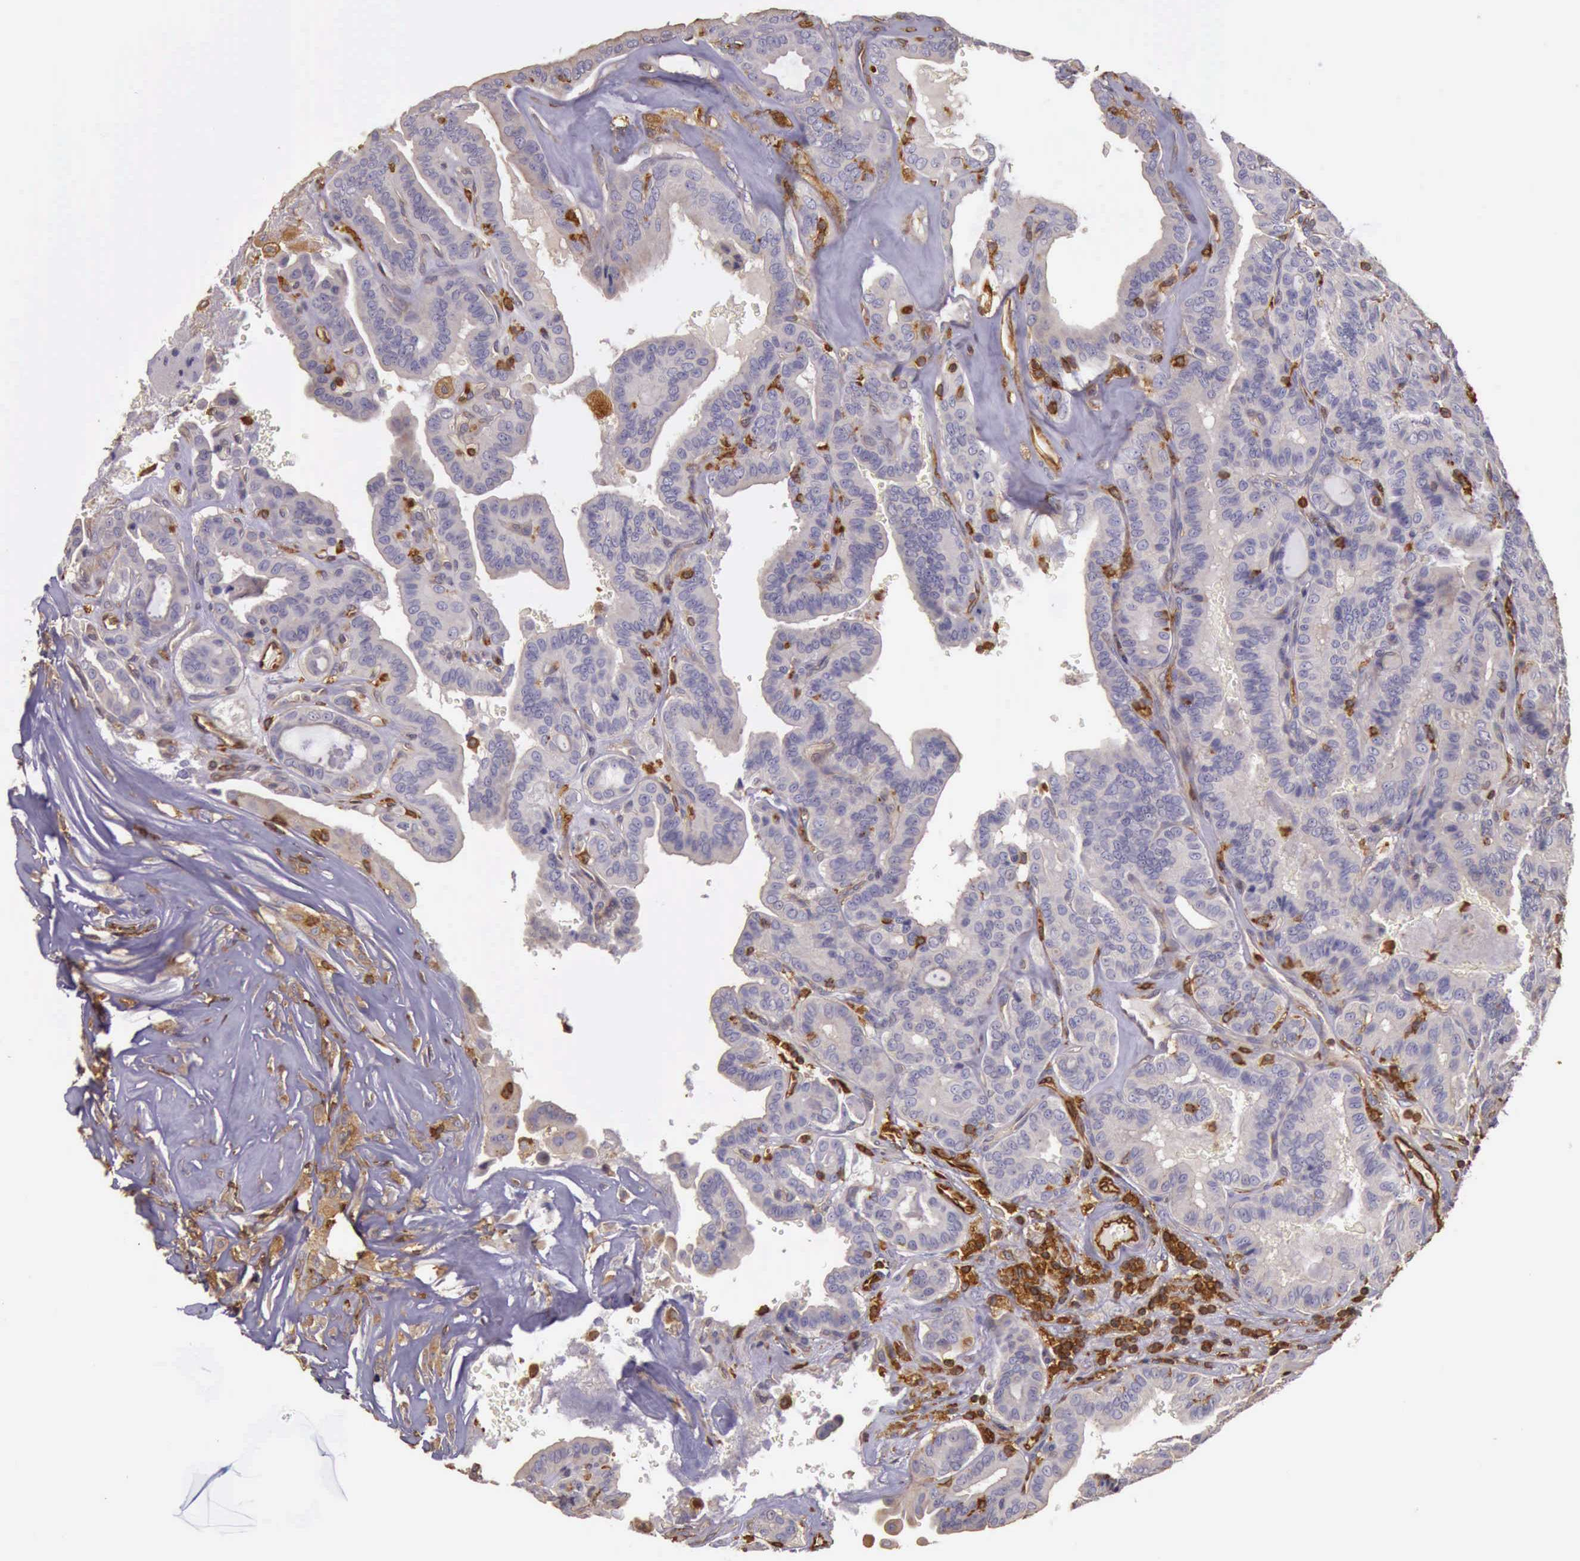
{"staining": {"intensity": "negative", "quantity": "none", "location": "none"}, "tissue": "thyroid cancer", "cell_type": "Tumor cells", "image_type": "cancer", "snomed": [{"axis": "morphology", "description": "Papillary adenocarcinoma, NOS"}, {"axis": "topography", "description": "Thyroid gland"}], "caption": "An immunohistochemistry (IHC) histopathology image of thyroid cancer (papillary adenocarcinoma) is shown. There is no staining in tumor cells of thyroid cancer (papillary adenocarcinoma).", "gene": "ARHGAP4", "patient": {"sex": "male", "age": 87}}